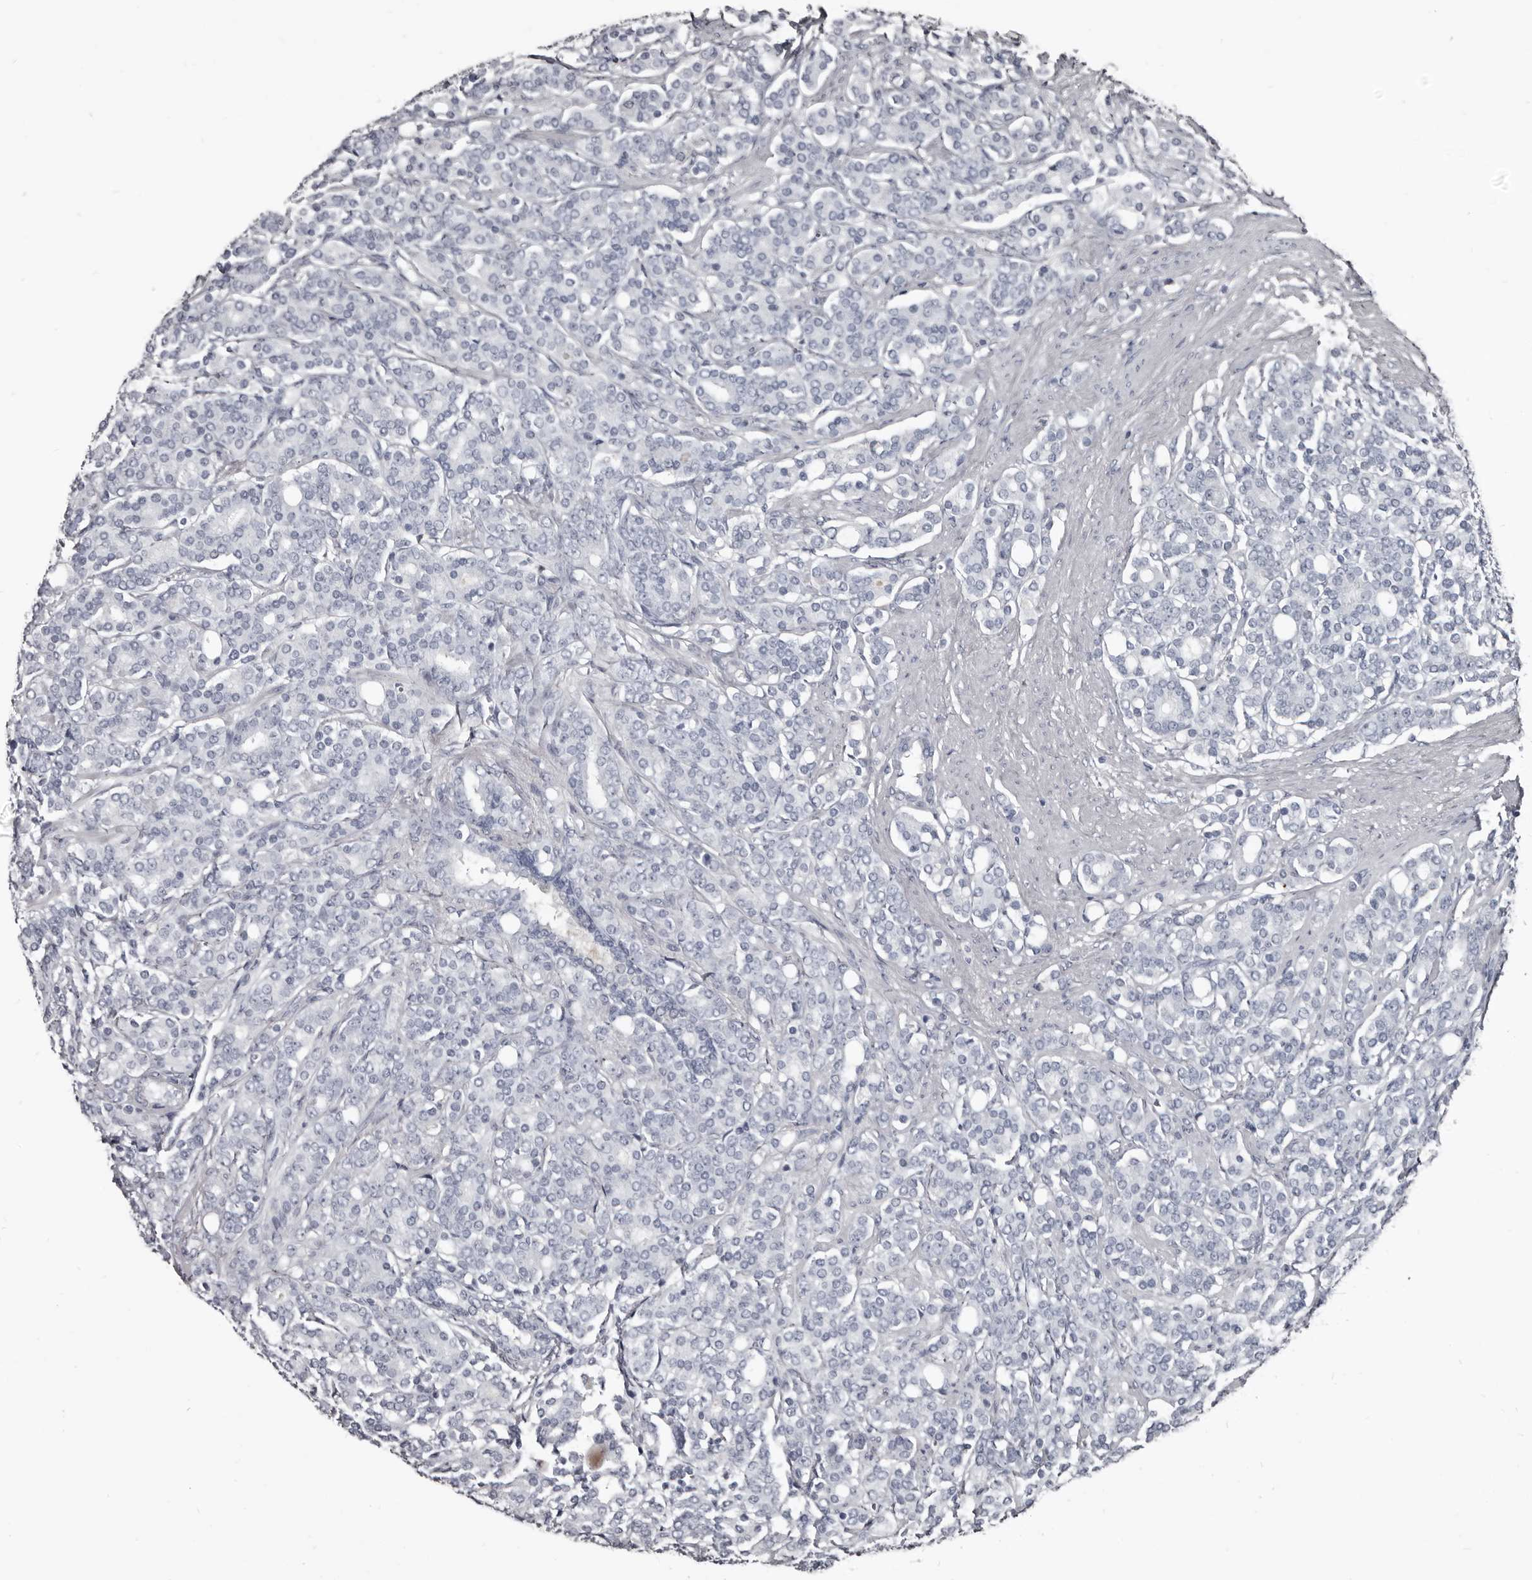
{"staining": {"intensity": "negative", "quantity": "none", "location": "none"}, "tissue": "prostate cancer", "cell_type": "Tumor cells", "image_type": "cancer", "snomed": [{"axis": "morphology", "description": "Adenocarcinoma, High grade"}, {"axis": "topography", "description": "Prostate"}], "caption": "This image is of prostate cancer (high-grade adenocarcinoma) stained with immunohistochemistry (IHC) to label a protein in brown with the nuclei are counter-stained blue. There is no expression in tumor cells.", "gene": "GREB1", "patient": {"sex": "male", "age": 62}}